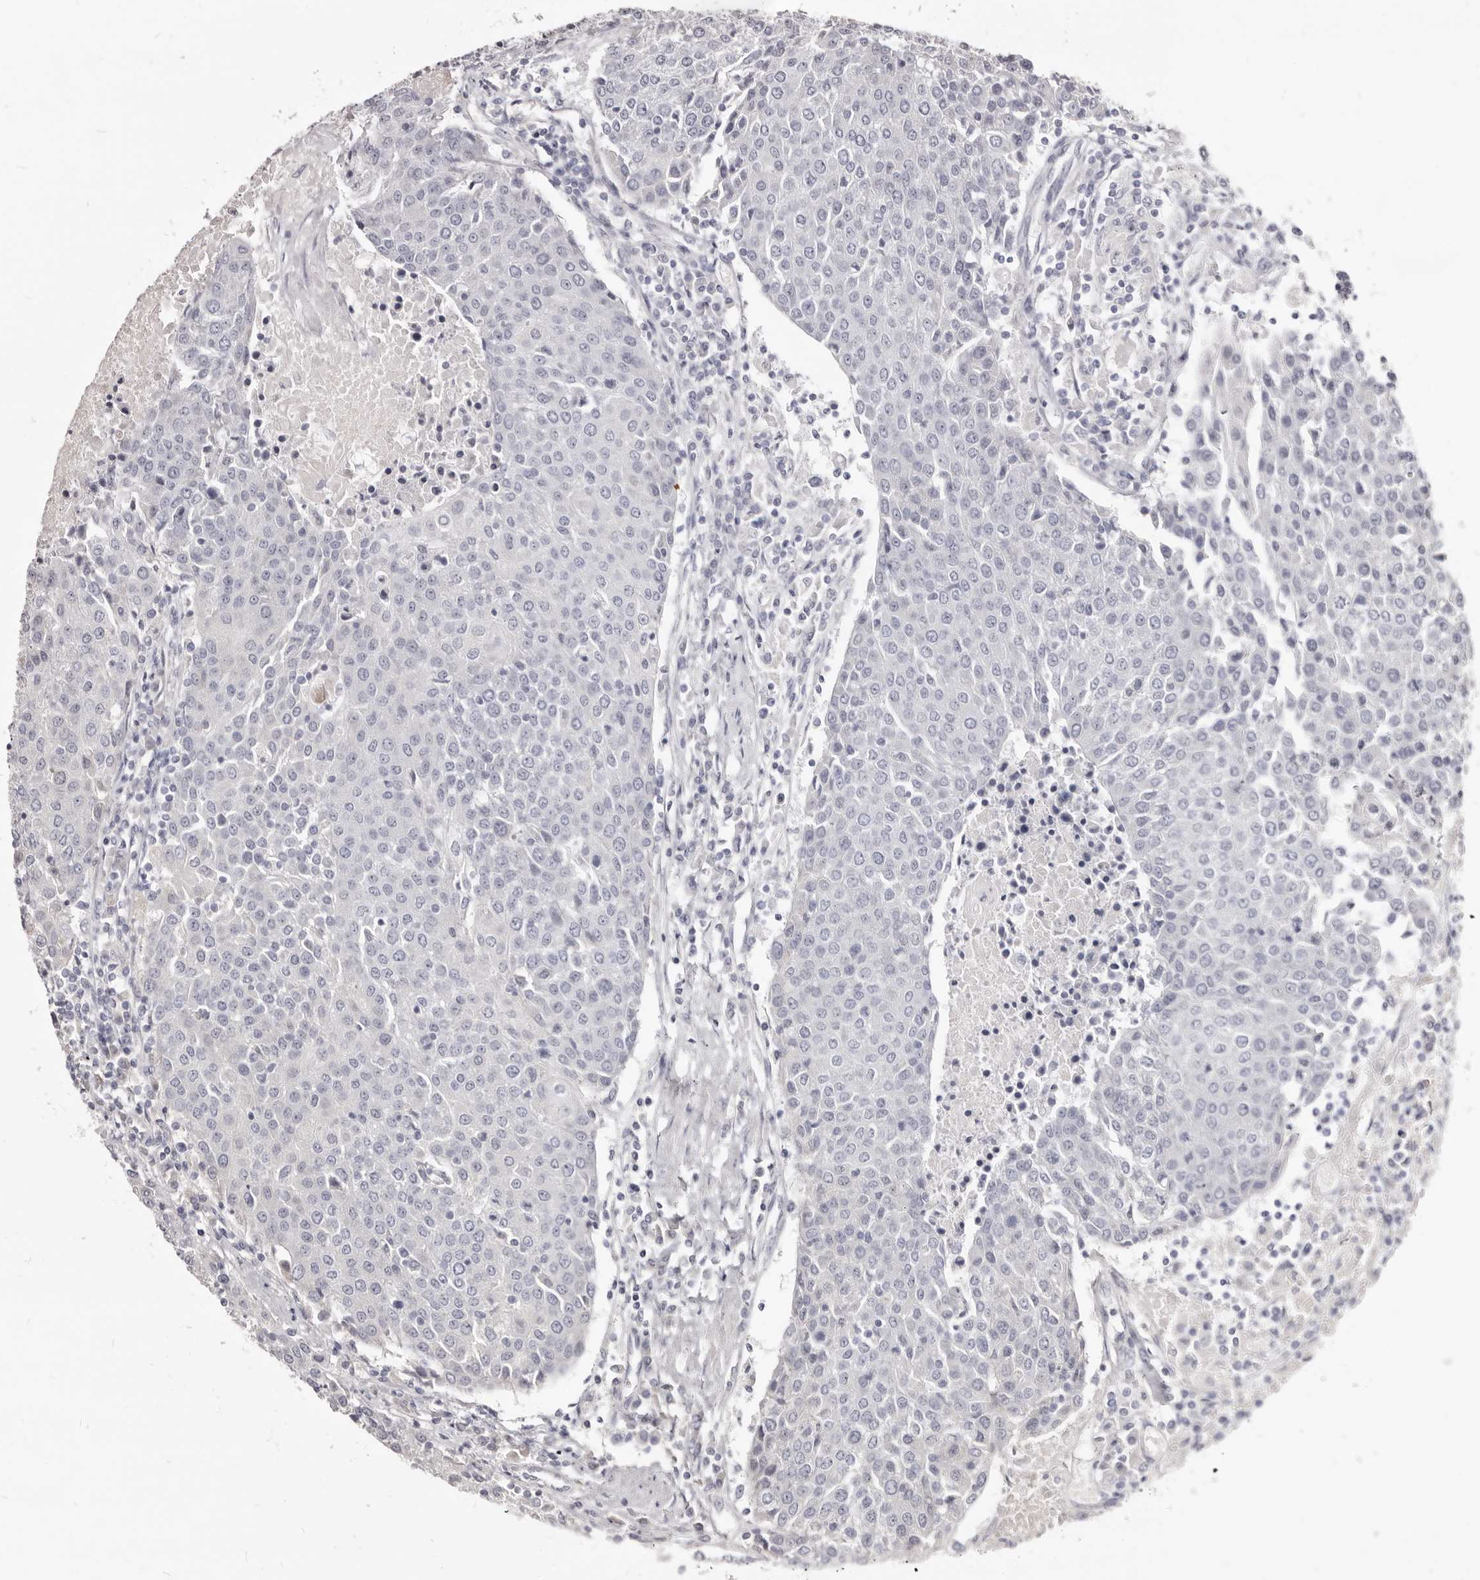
{"staining": {"intensity": "negative", "quantity": "none", "location": "none"}, "tissue": "urothelial cancer", "cell_type": "Tumor cells", "image_type": "cancer", "snomed": [{"axis": "morphology", "description": "Urothelial carcinoma, High grade"}, {"axis": "topography", "description": "Urinary bladder"}], "caption": "DAB (3,3'-diaminobenzidine) immunohistochemical staining of human high-grade urothelial carcinoma demonstrates no significant staining in tumor cells.", "gene": "KIF2B", "patient": {"sex": "female", "age": 85}}